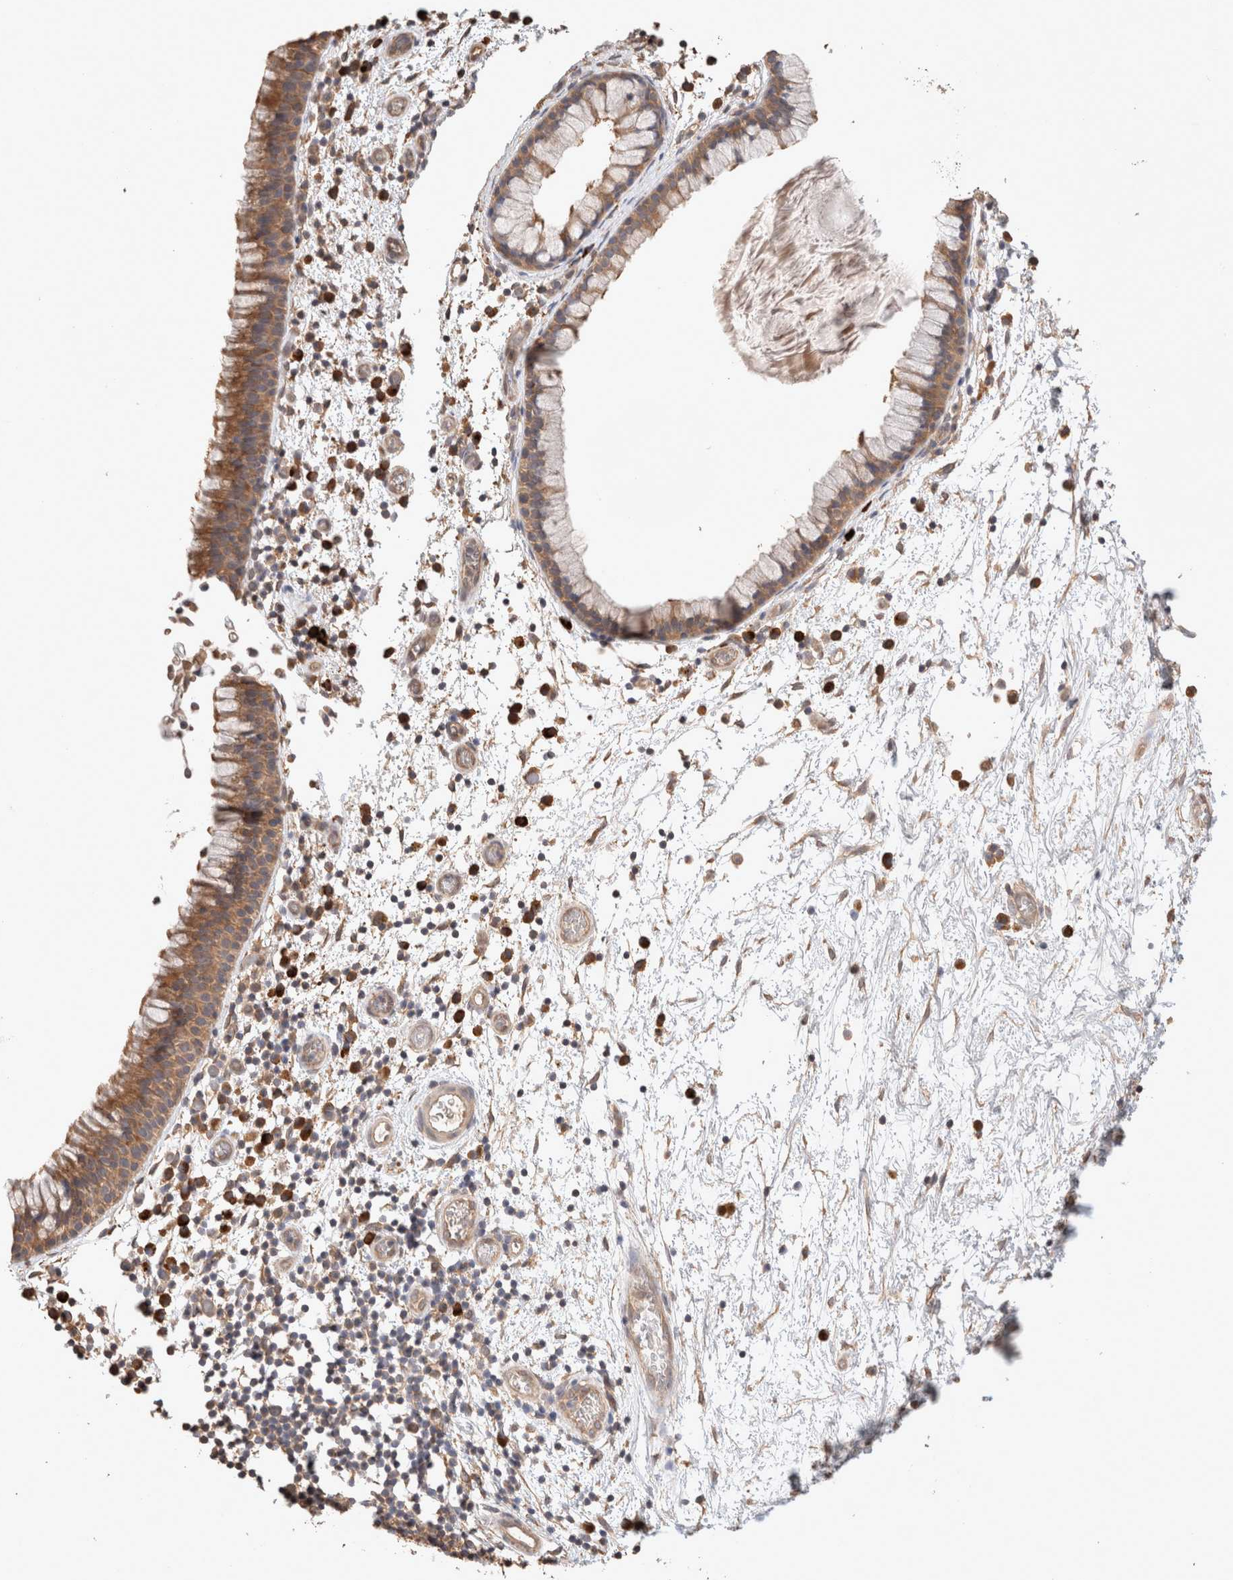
{"staining": {"intensity": "moderate", "quantity": ">75%", "location": "cytoplasmic/membranous"}, "tissue": "nasopharynx", "cell_type": "Respiratory epithelial cells", "image_type": "normal", "snomed": [{"axis": "morphology", "description": "Normal tissue, NOS"}, {"axis": "morphology", "description": "Inflammation, NOS"}, {"axis": "topography", "description": "Nasopharynx"}], "caption": "Nasopharynx stained with DAB immunohistochemistry (IHC) exhibits medium levels of moderate cytoplasmic/membranous expression in approximately >75% of respiratory epithelial cells.", "gene": "HROB", "patient": {"sex": "male", "age": 48}}